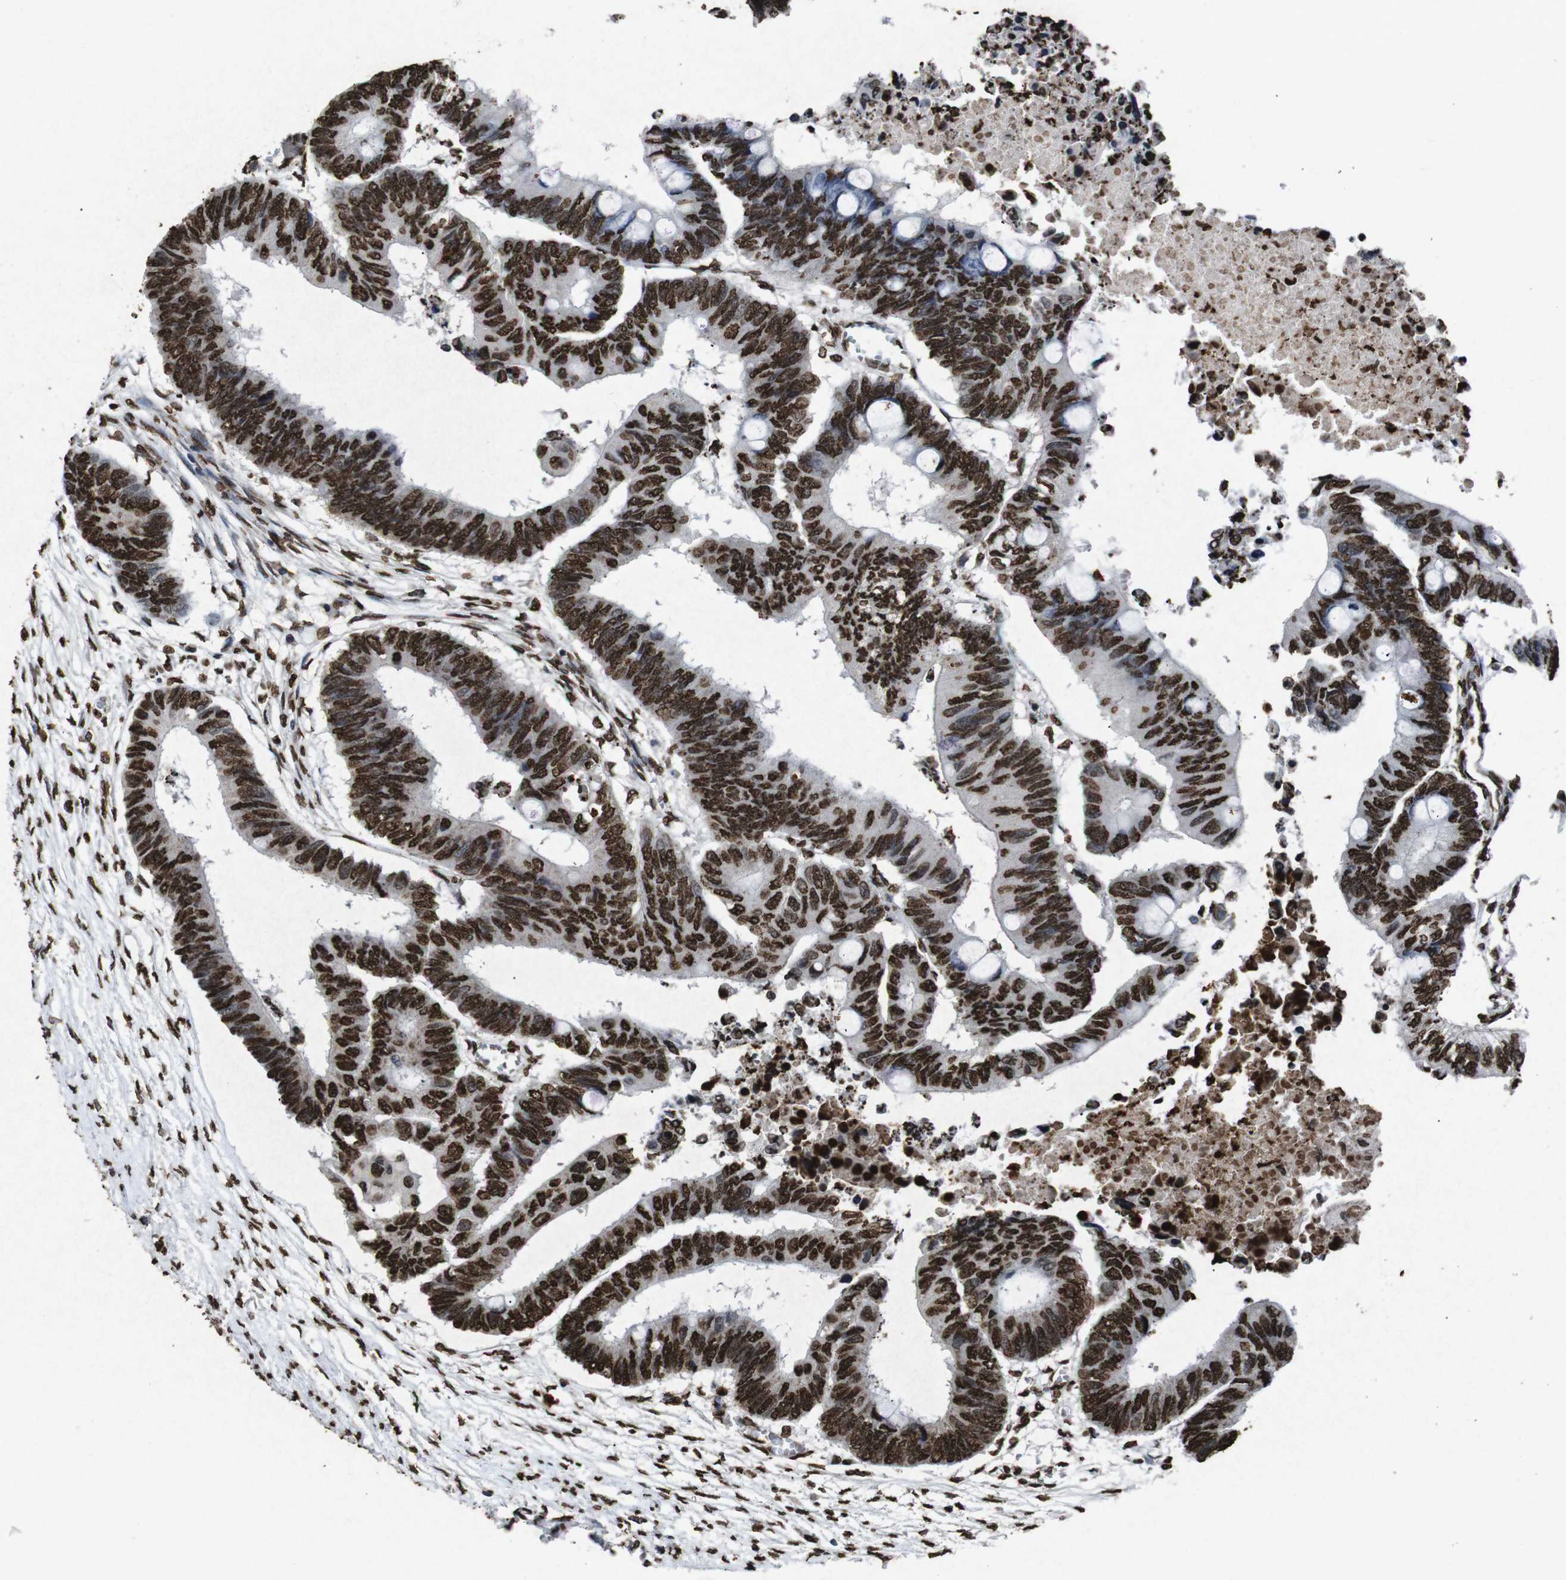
{"staining": {"intensity": "strong", "quantity": ">75%", "location": "nuclear"}, "tissue": "colorectal cancer", "cell_type": "Tumor cells", "image_type": "cancer", "snomed": [{"axis": "morphology", "description": "Normal tissue, NOS"}, {"axis": "morphology", "description": "Adenocarcinoma, NOS"}, {"axis": "topography", "description": "Rectum"}, {"axis": "topography", "description": "Peripheral nerve tissue"}], "caption": "Immunohistochemistry (IHC) staining of colorectal cancer (adenocarcinoma), which shows high levels of strong nuclear staining in approximately >75% of tumor cells indicating strong nuclear protein staining. The staining was performed using DAB (brown) for protein detection and nuclei were counterstained in hematoxylin (blue).", "gene": "MDM2", "patient": {"sex": "male", "age": 92}}